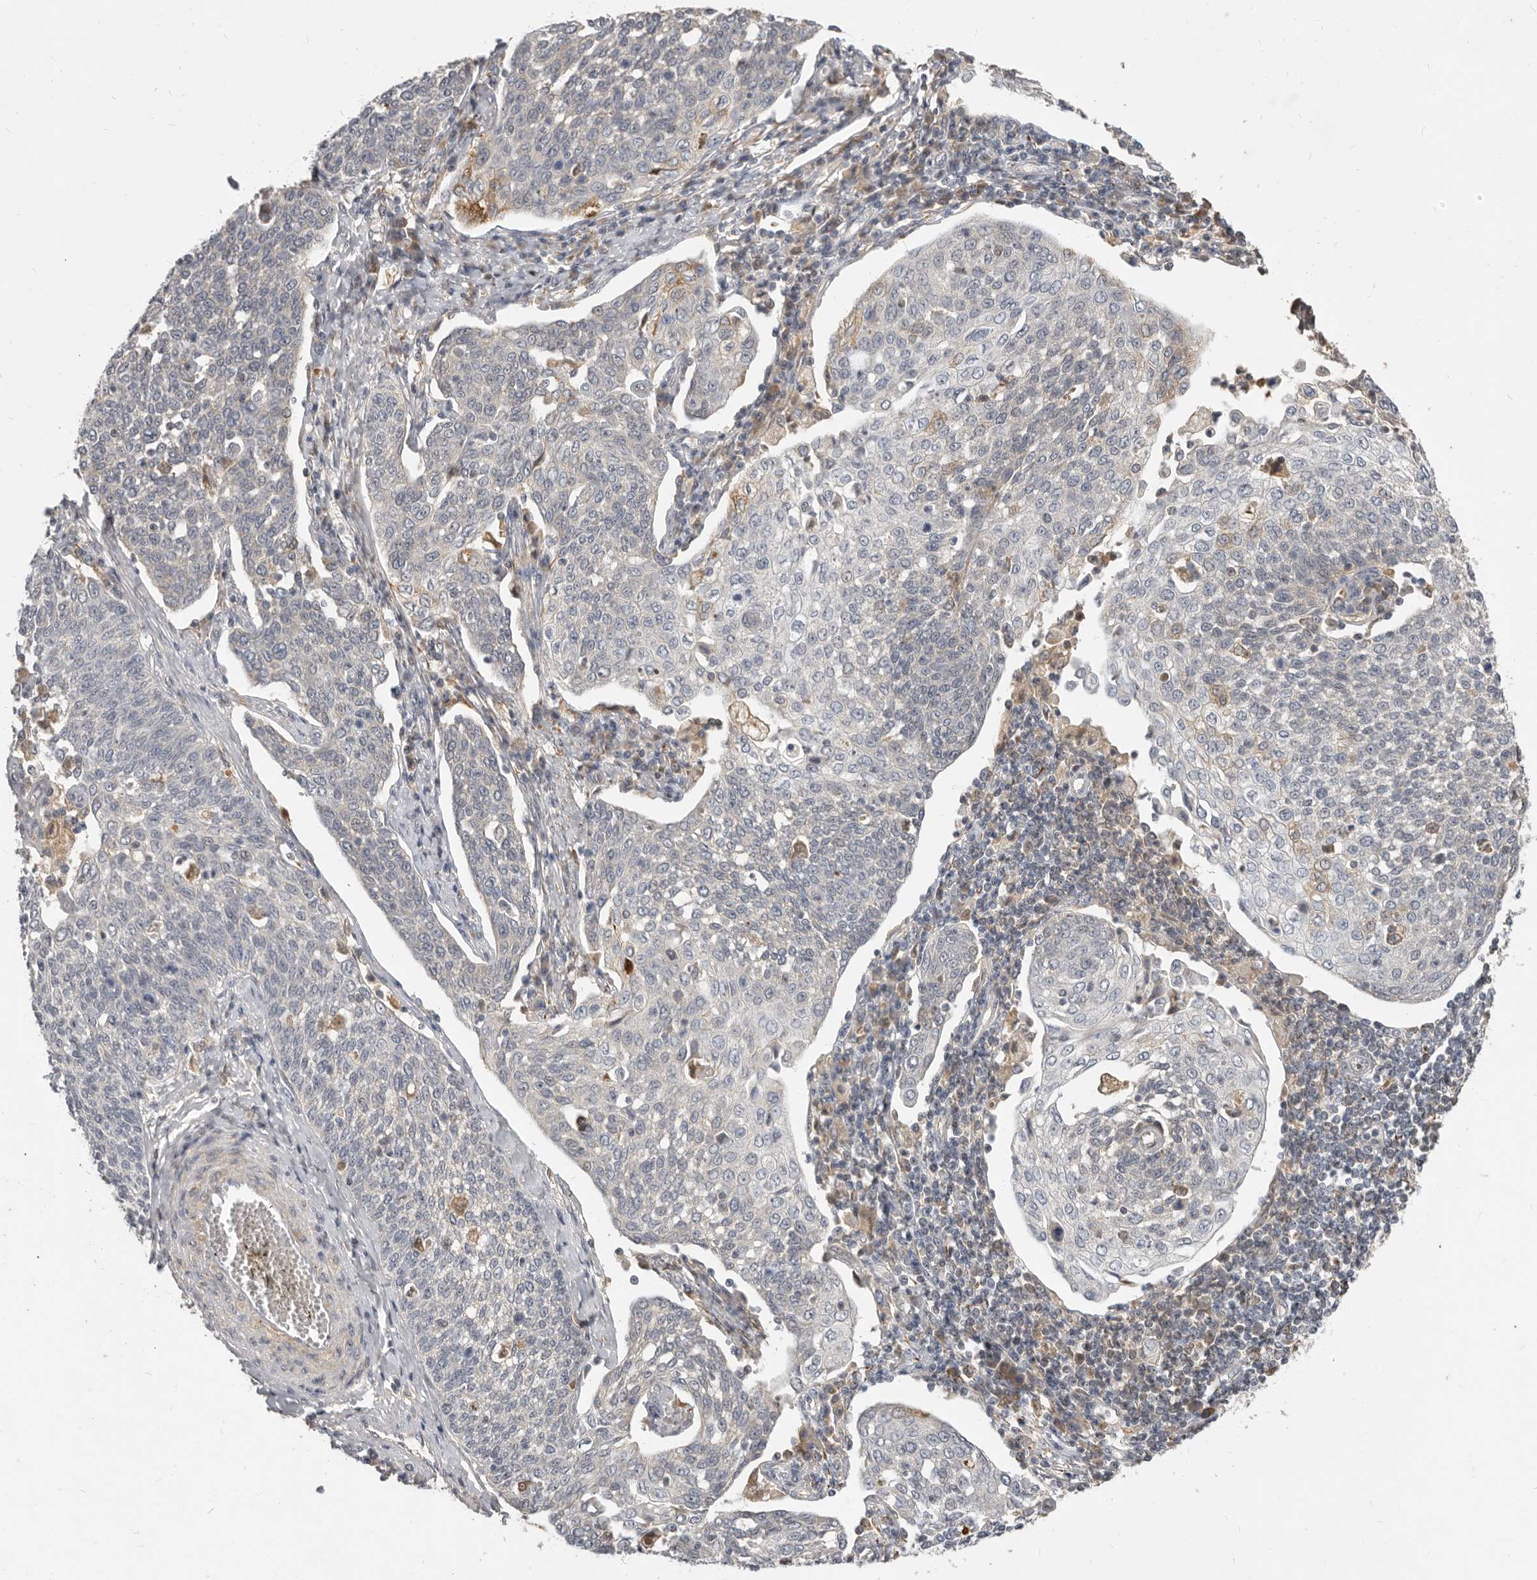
{"staining": {"intensity": "negative", "quantity": "none", "location": "none"}, "tissue": "cervical cancer", "cell_type": "Tumor cells", "image_type": "cancer", "snomed": [{"axis": "morphology", "description": "Squamous cell carcinoma, NOS"}, {"axis": "topography", "description": "Cervix"}], "caption": "A high-resolution micrograph shows immunohistochemistry staining of cervical squamous cell carcinoma, which displays no significant staining in tumor cells.", "gene": "MICALL2", "patient": {"sex": "female", "age": 34}}